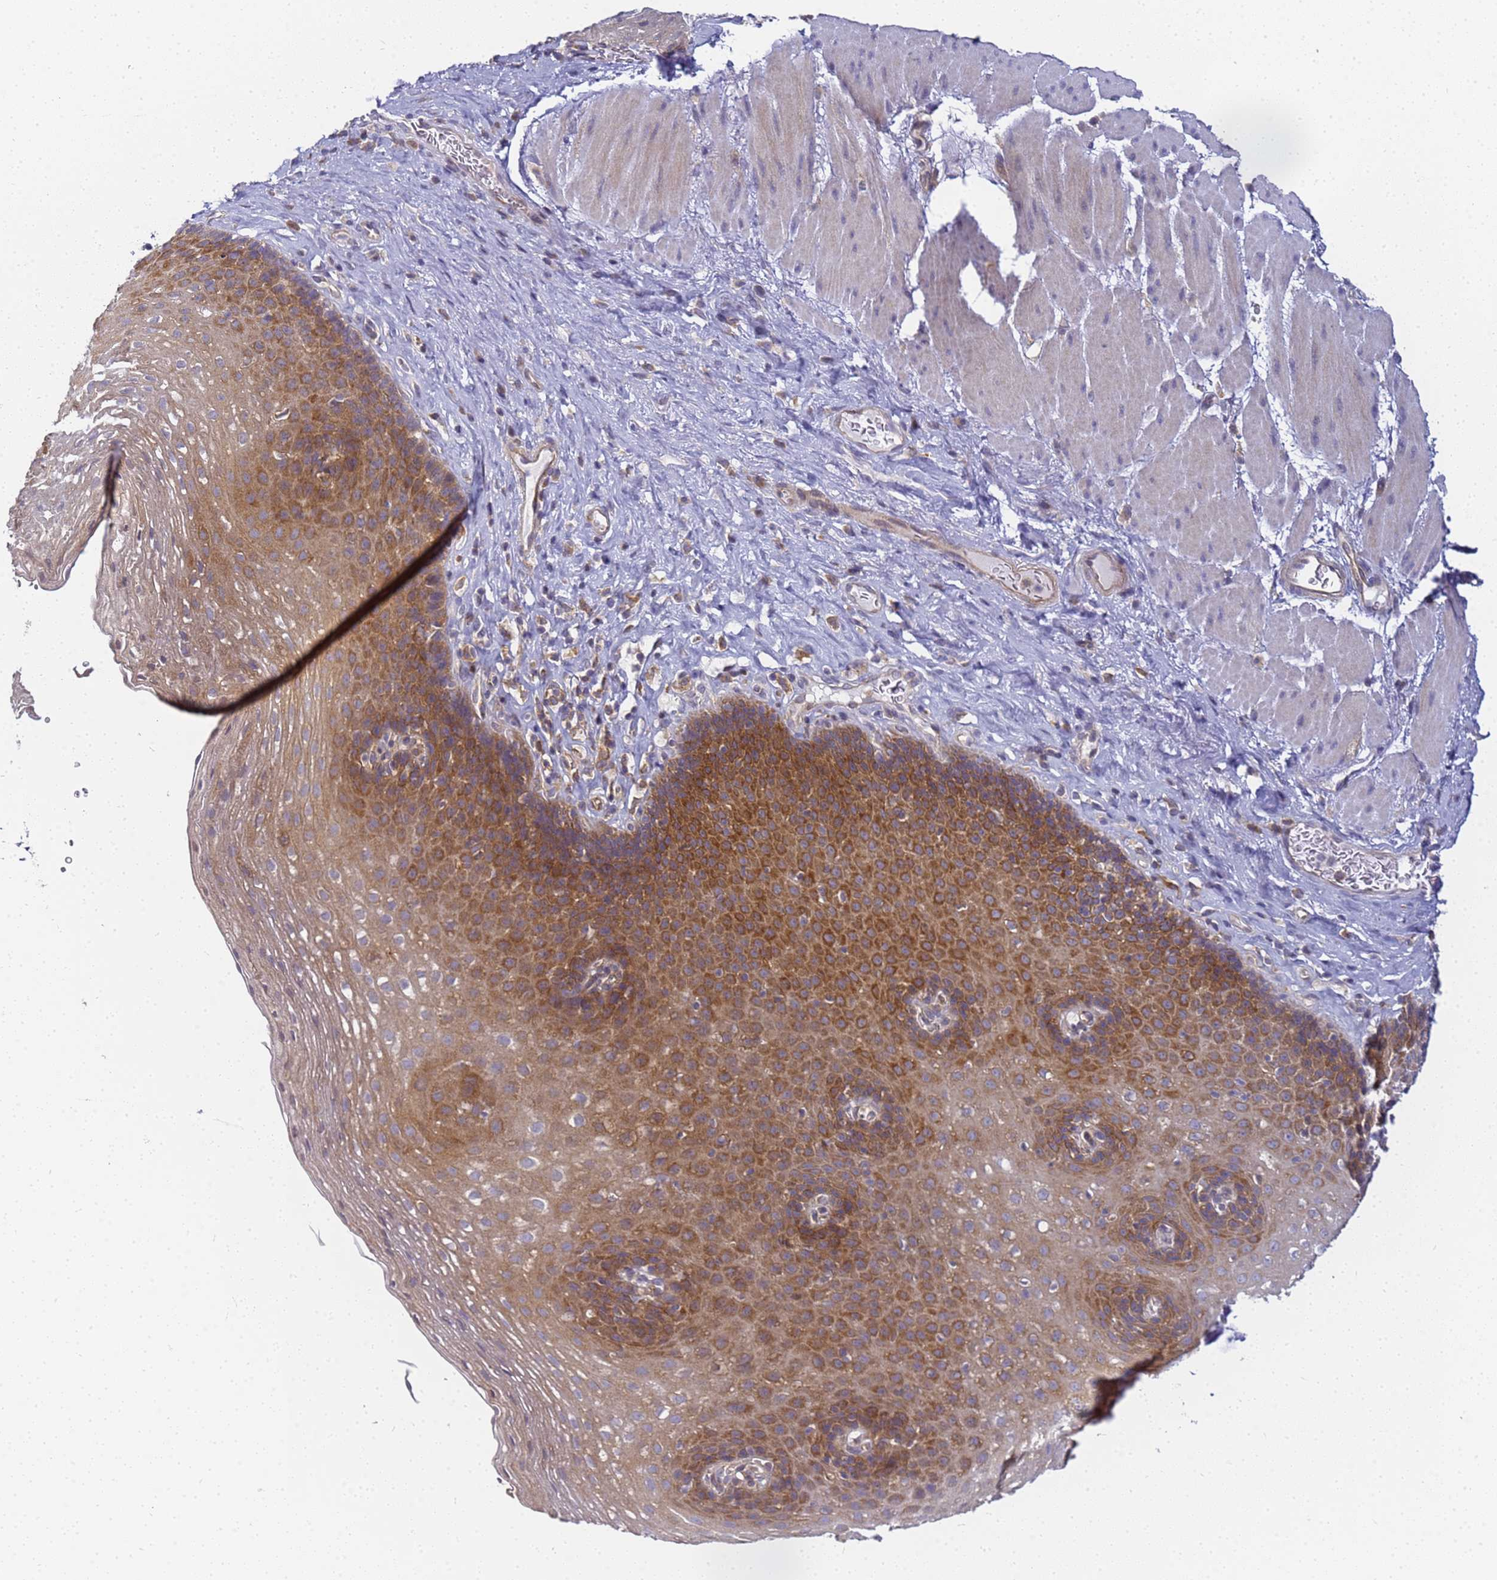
{"staining": {"intensity": "moderate", "quantity": ">75%", "location": "cytoplasmic/membranous"}, "tissue": "esophagus", "cell_type": "Squamous epithelial cells", "image_type": "normal", "snomed": [{"axis": "morphology", "description": "Normal tissue, NOS"}, {"axis": "topography", "description": "Esophagus"}], "caption": "Esophagus stained for a protein demonstrates moderate cytoplasmic/membranous positivity in squamous epithelial cells. (Brightfield microscopy of DAB IHC at high magnification).", "gene": "CHM", "patient": {"sex": "female", "age": 66}}